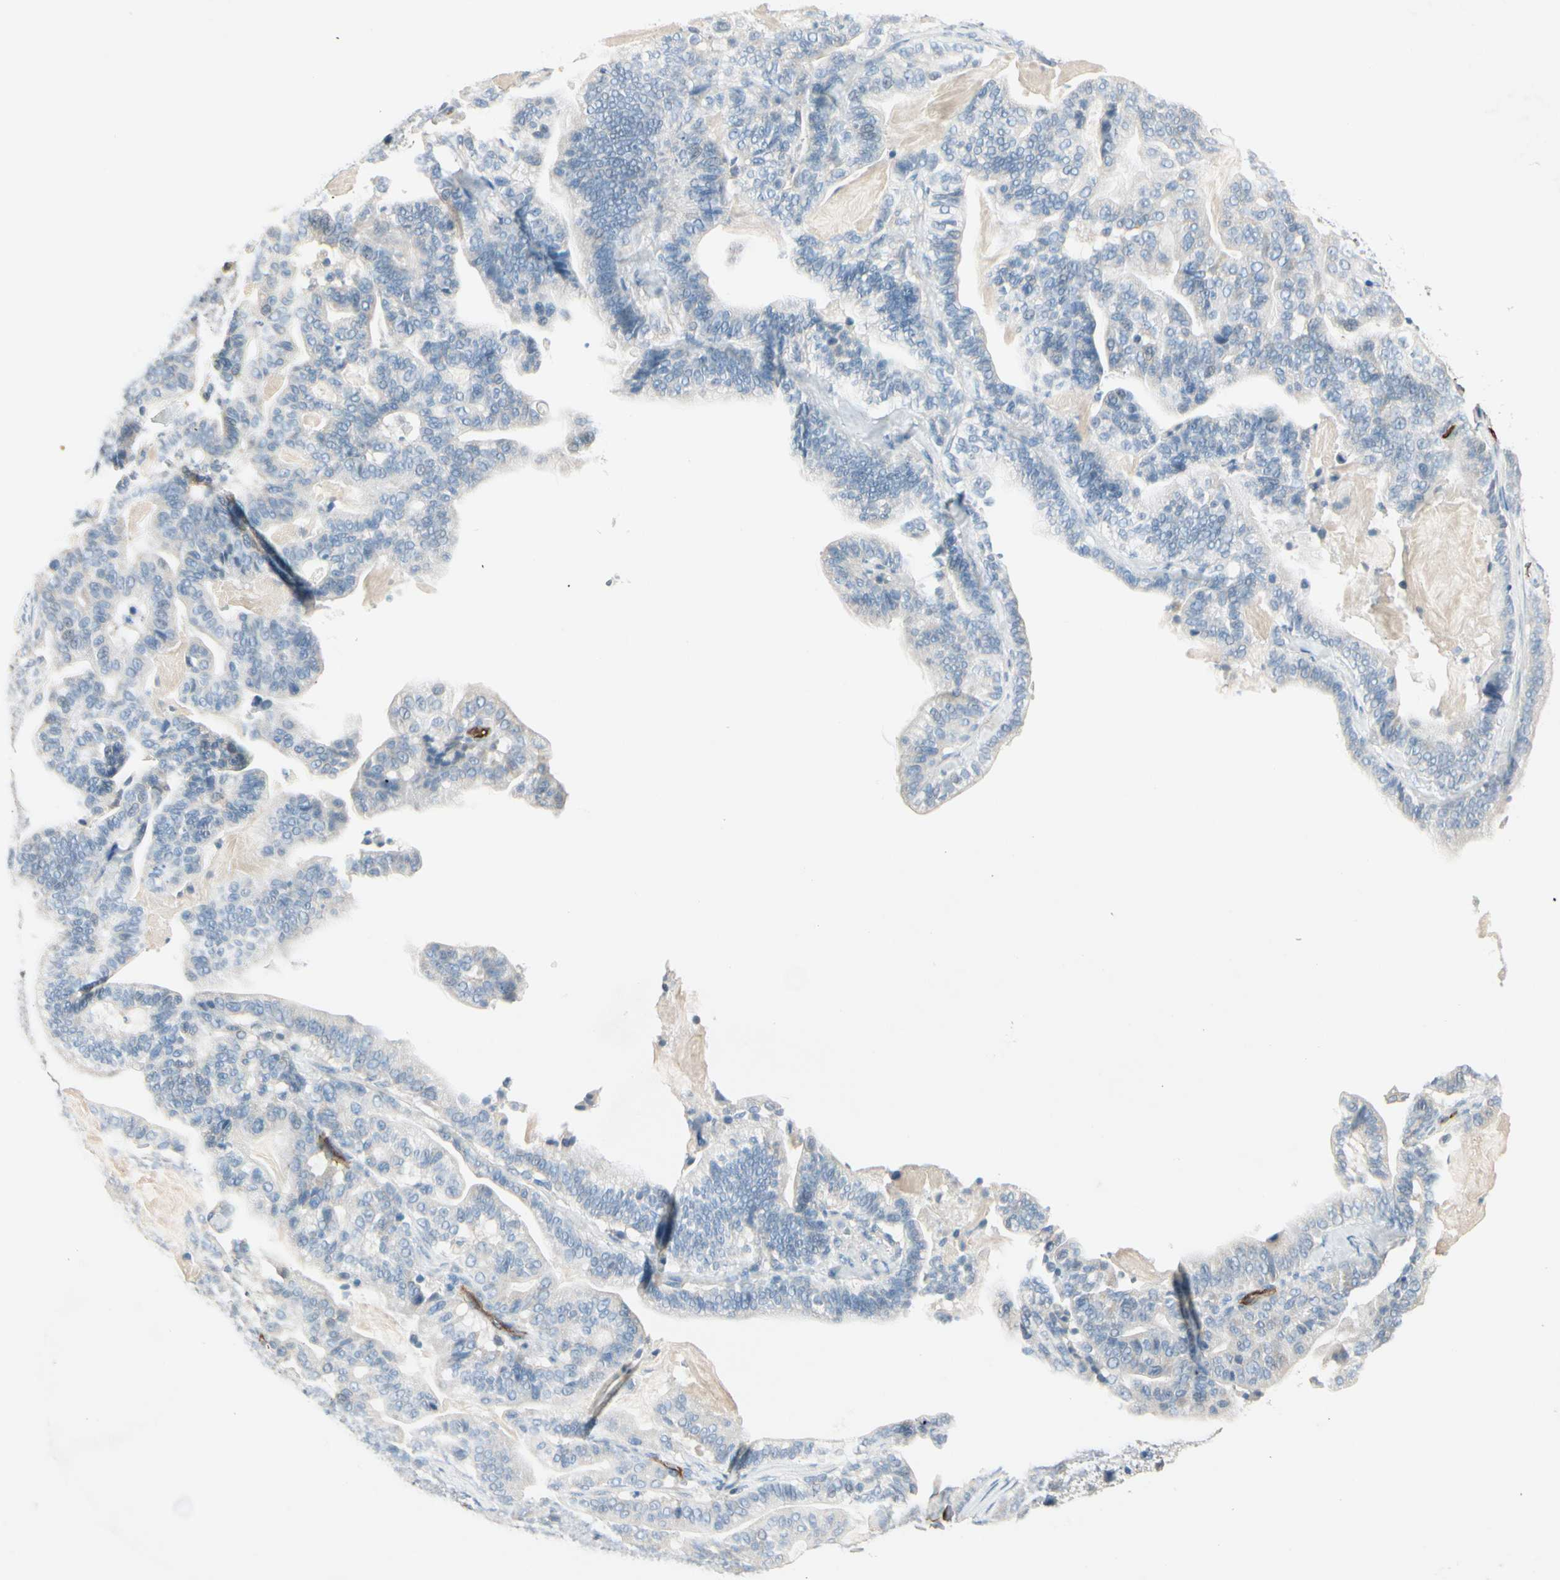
{"staining": {"intensity": "negative", "quantity": "none", "location": "none"}, "tissue": "pancreatic cancer", "cell_type": "Tumor cells", "image_type": "cancer", "snomed": [{"axis": "morphology", "description": "Adenocarcinoma, NOS"}, {"axis": "topography", "description": "Pancreas"}], "caption": "A histopathology image of adenocarcinoma (pancreatic) stained for a protein reveals no brown staining in tumor cells.", "gene": "CD93", "patient": {"sex": "male", "age": 63}}